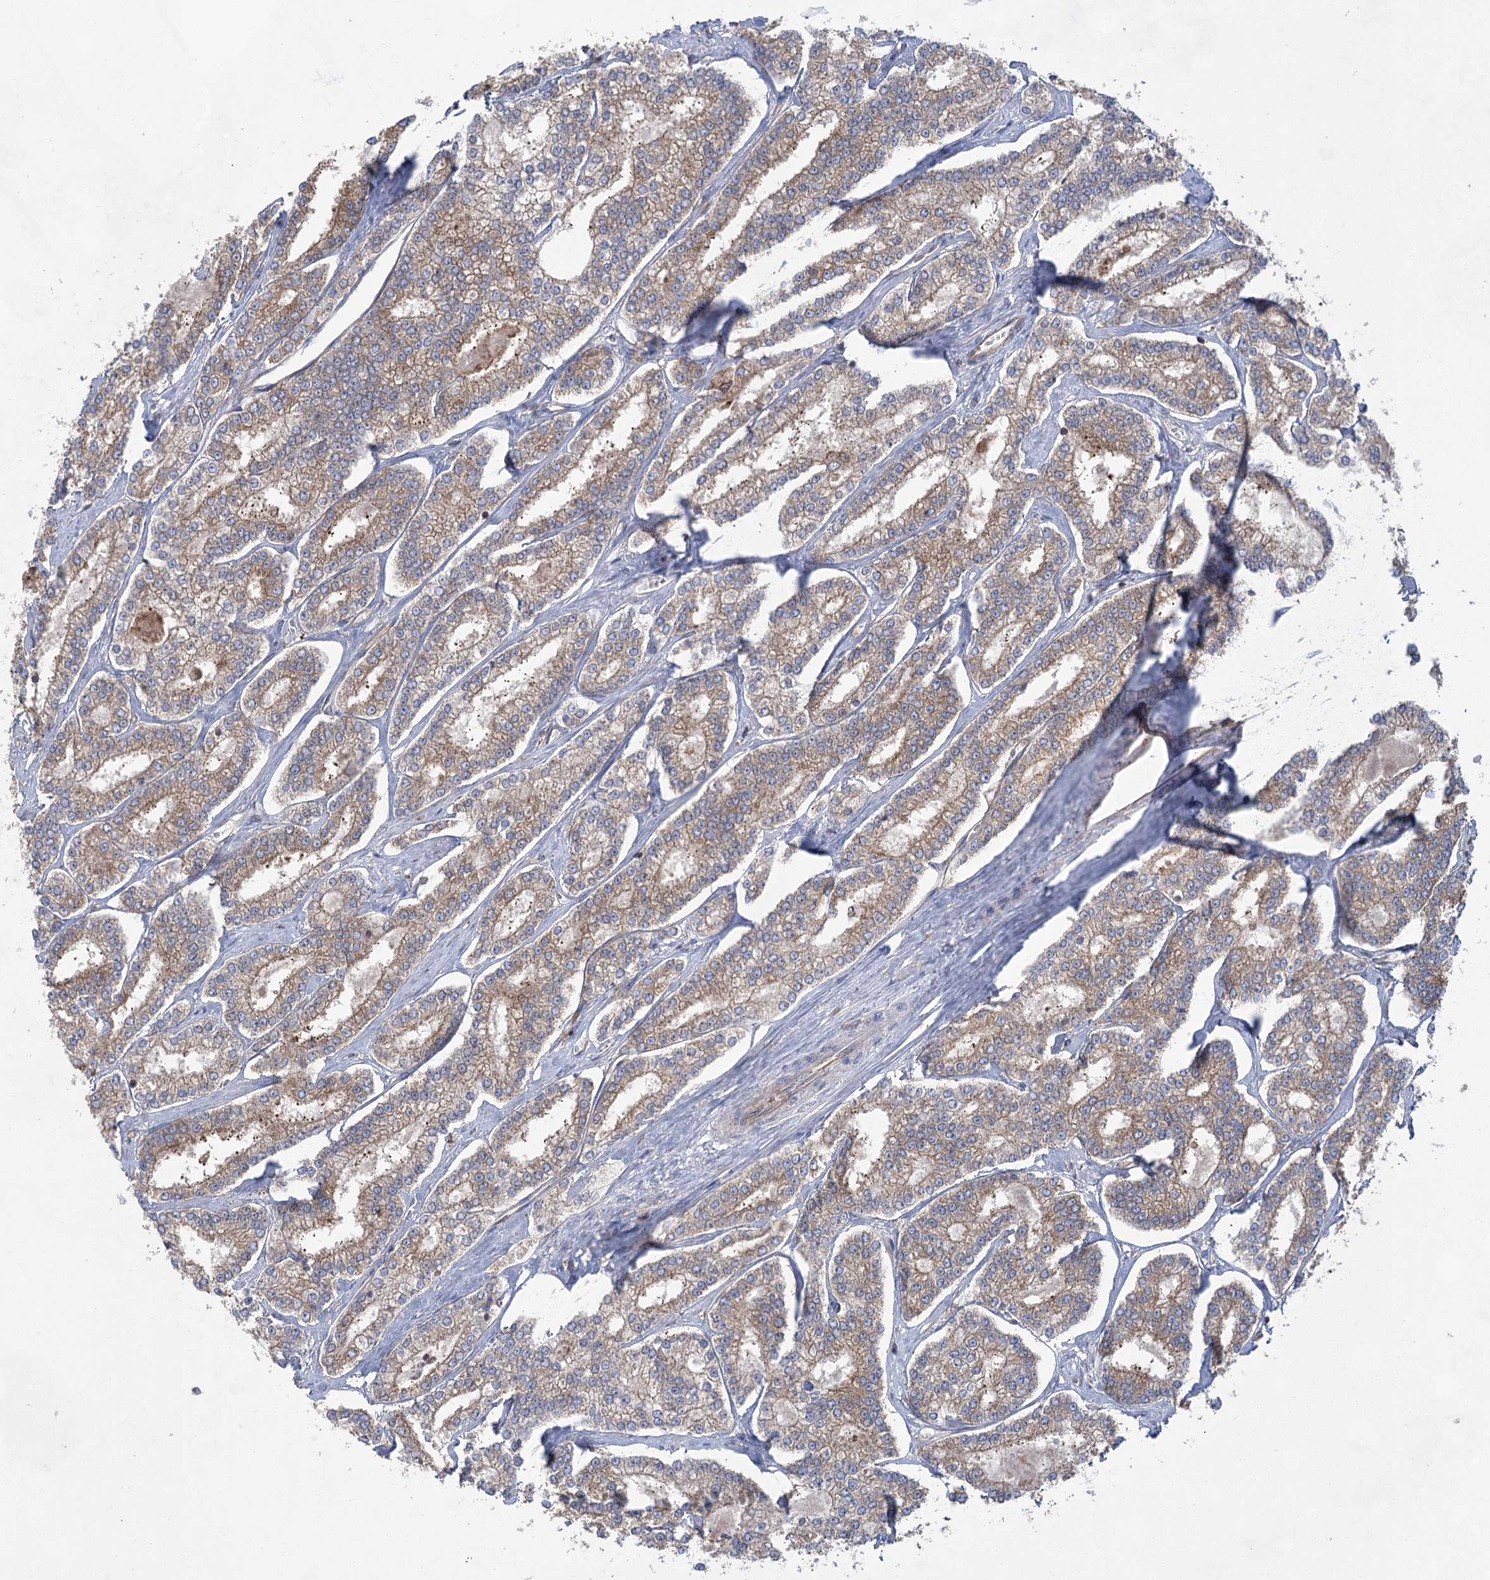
{"staining": {"intensity": "moderate", "quantity": ">75%", "location": "cytoplasmic/membranous"}, "tissue": "prostate cancer", "cell_type": "Tumor cells", "image_type": "cancer", "snomed": [{"axis": "morphology", "description": "Normal tissue, NOS"}, {"axis": "morphology", "description": "Adenocarcinoma, High grade"}, {"axis": "topography", "description": "Prostate"}], "caption": "This histopathology image exhibits IHC staining of prostate high-grade adenocarcinoma, with medium moderate cytoplasmic/membranous expression in about >75% of tumor cells.", "gene": "EIF3A", "patient": {"sex": "male", "age": 83}}